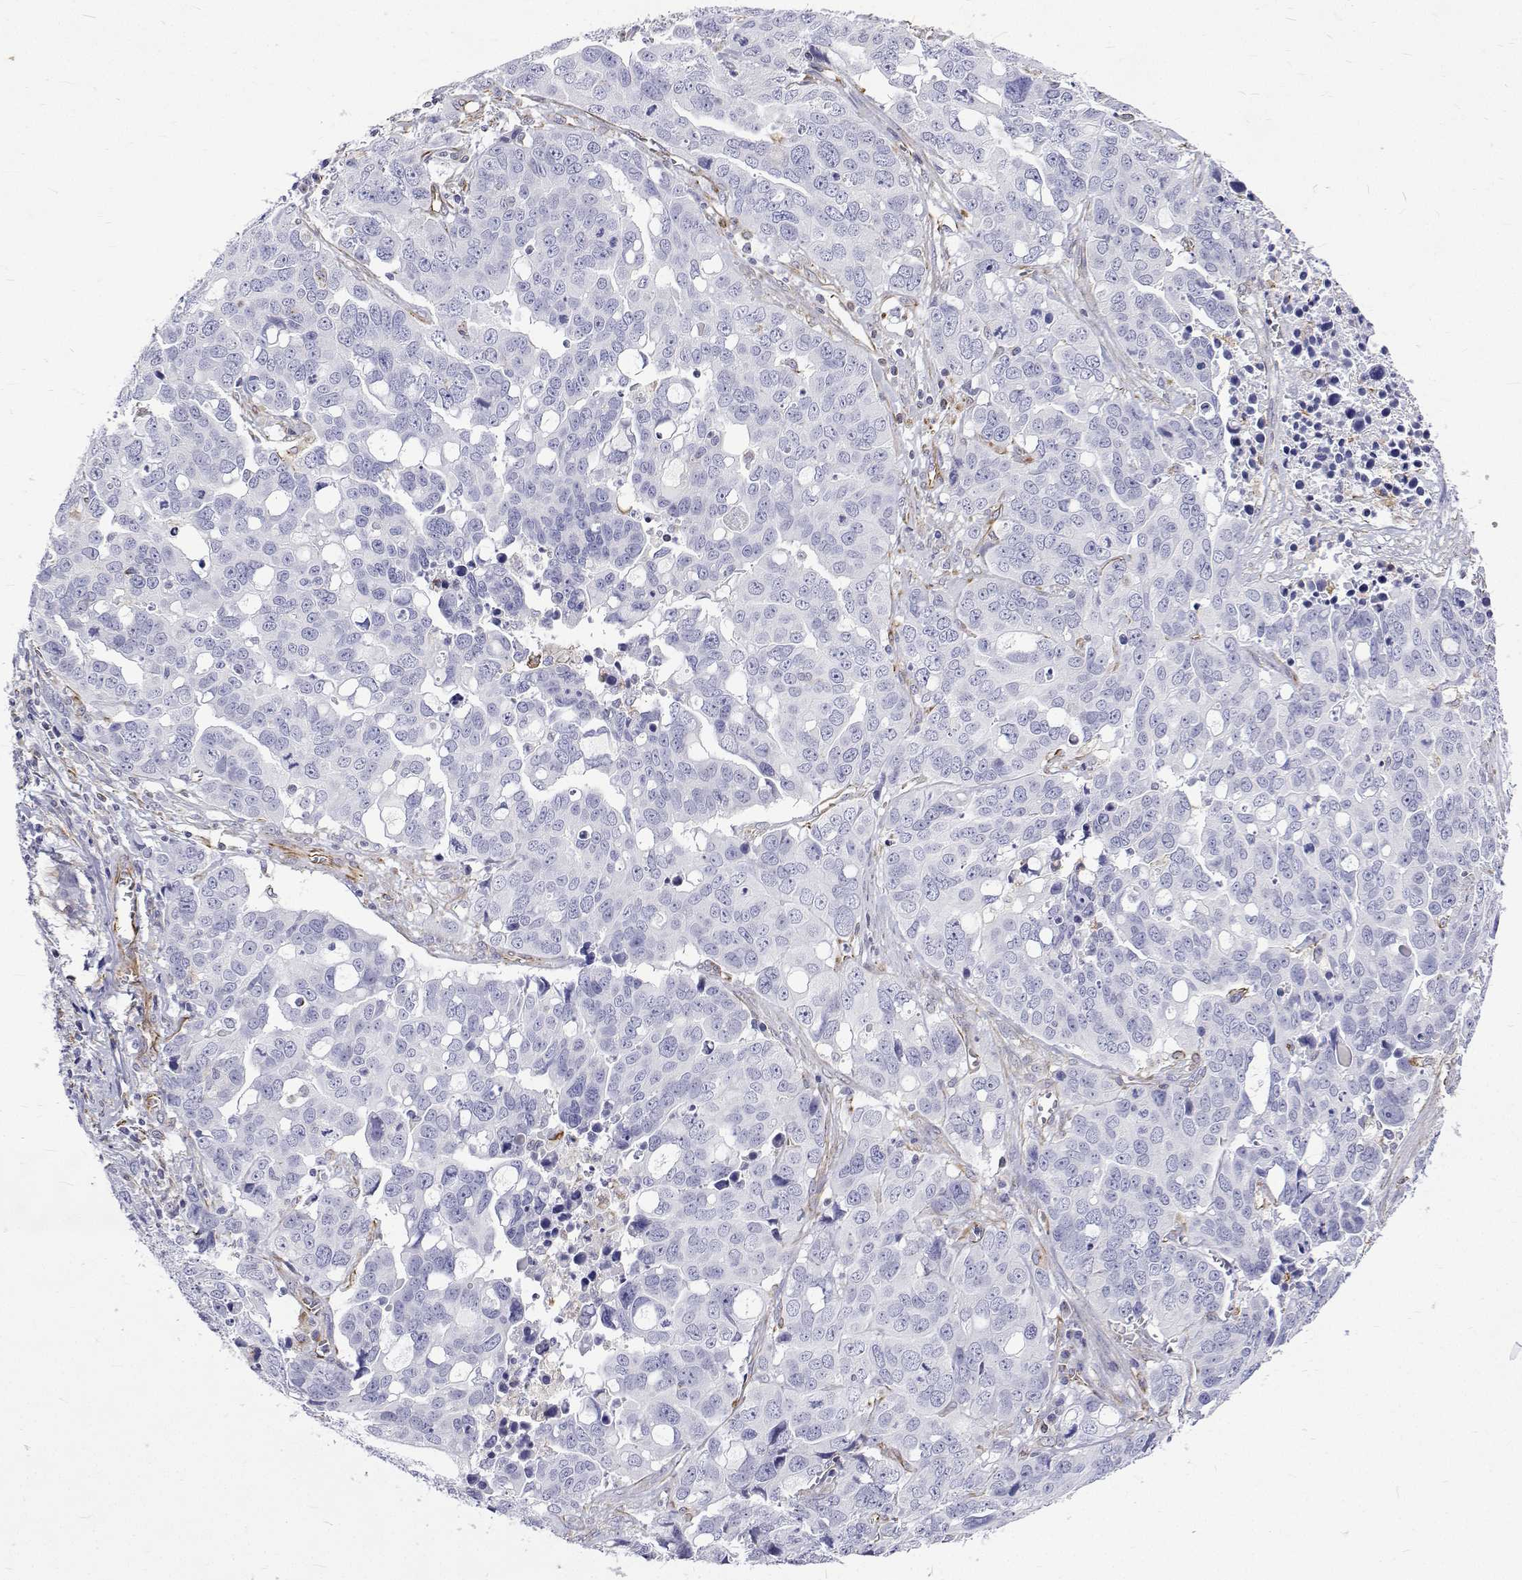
{"staining": {"intensity": "negative", "quantity": "none", "location": "none"}, "tissue": "ovarian cancer", "cell_type": "Tumor cells", "image_type": "cancer", "snomed": [{"axis": "morphology", "description": "Carcinoma, endometroid"}, {"axis": "topography", "description": "Ovary"}], "caption": "Immunohistochemistry photomicrograph of human ovarian cancer (endometroid carcinoma) stained for a protein (brown), which demonstrates no expression in tumor cells. The staining is performed using DAB (3,3'-diaminobenzidine) brown chromogen with nuclei counter-stained in using hematoxylin.", "gene": "OPRPN", "patient": {"sex": "female", "age": 78}}